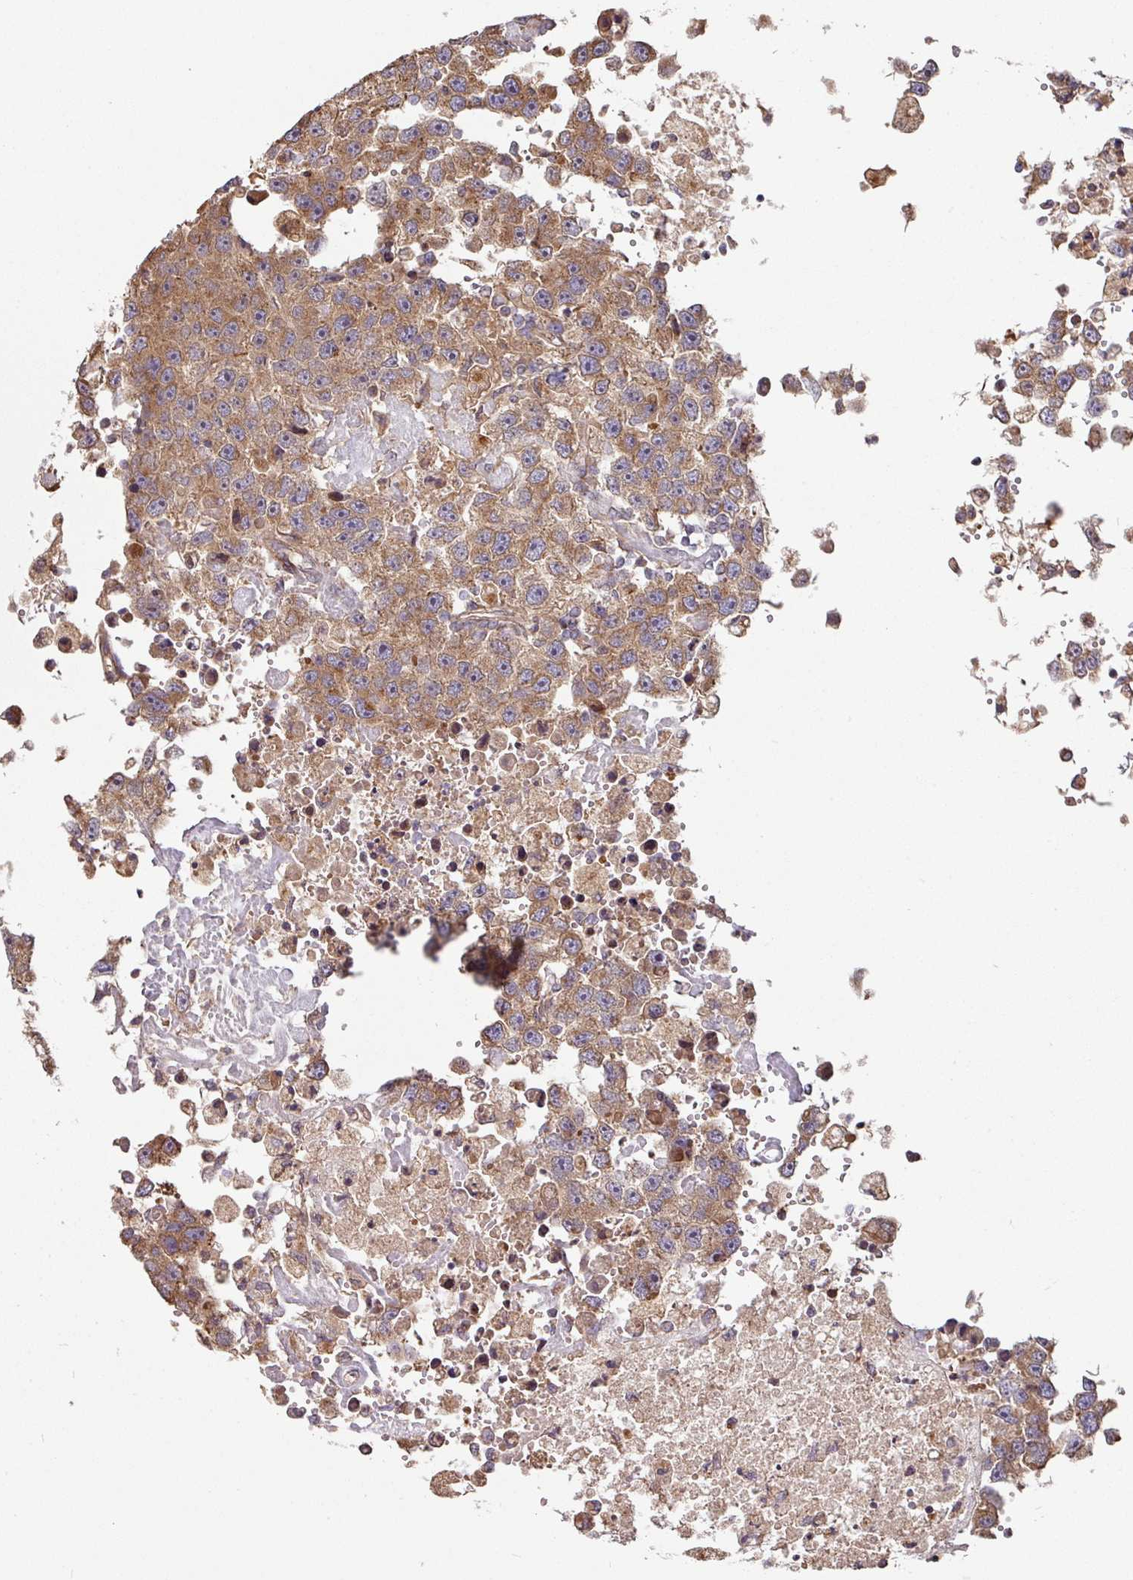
{"staining": {"intensity": "moderate", "quantity": ">75%", "location": "cytoplasmic/membranous"}, "tissue": "testis cancer", "cell_type": "Tumor cells", "image_type": "cancer", "snomed": [{"axis": "morphology", "description": "Carcinoma, Embryonal, NOS"}, {"axis": "topography", "description": "Testis"}], "caption": "Protein analysis of testis embryonal carcinoma tissue displays moderate cytoplasmic/membranous positivity in about >75% of tumor cells.", "gene": "SIK1", "patient": {"sex": "male", "age": 83}}